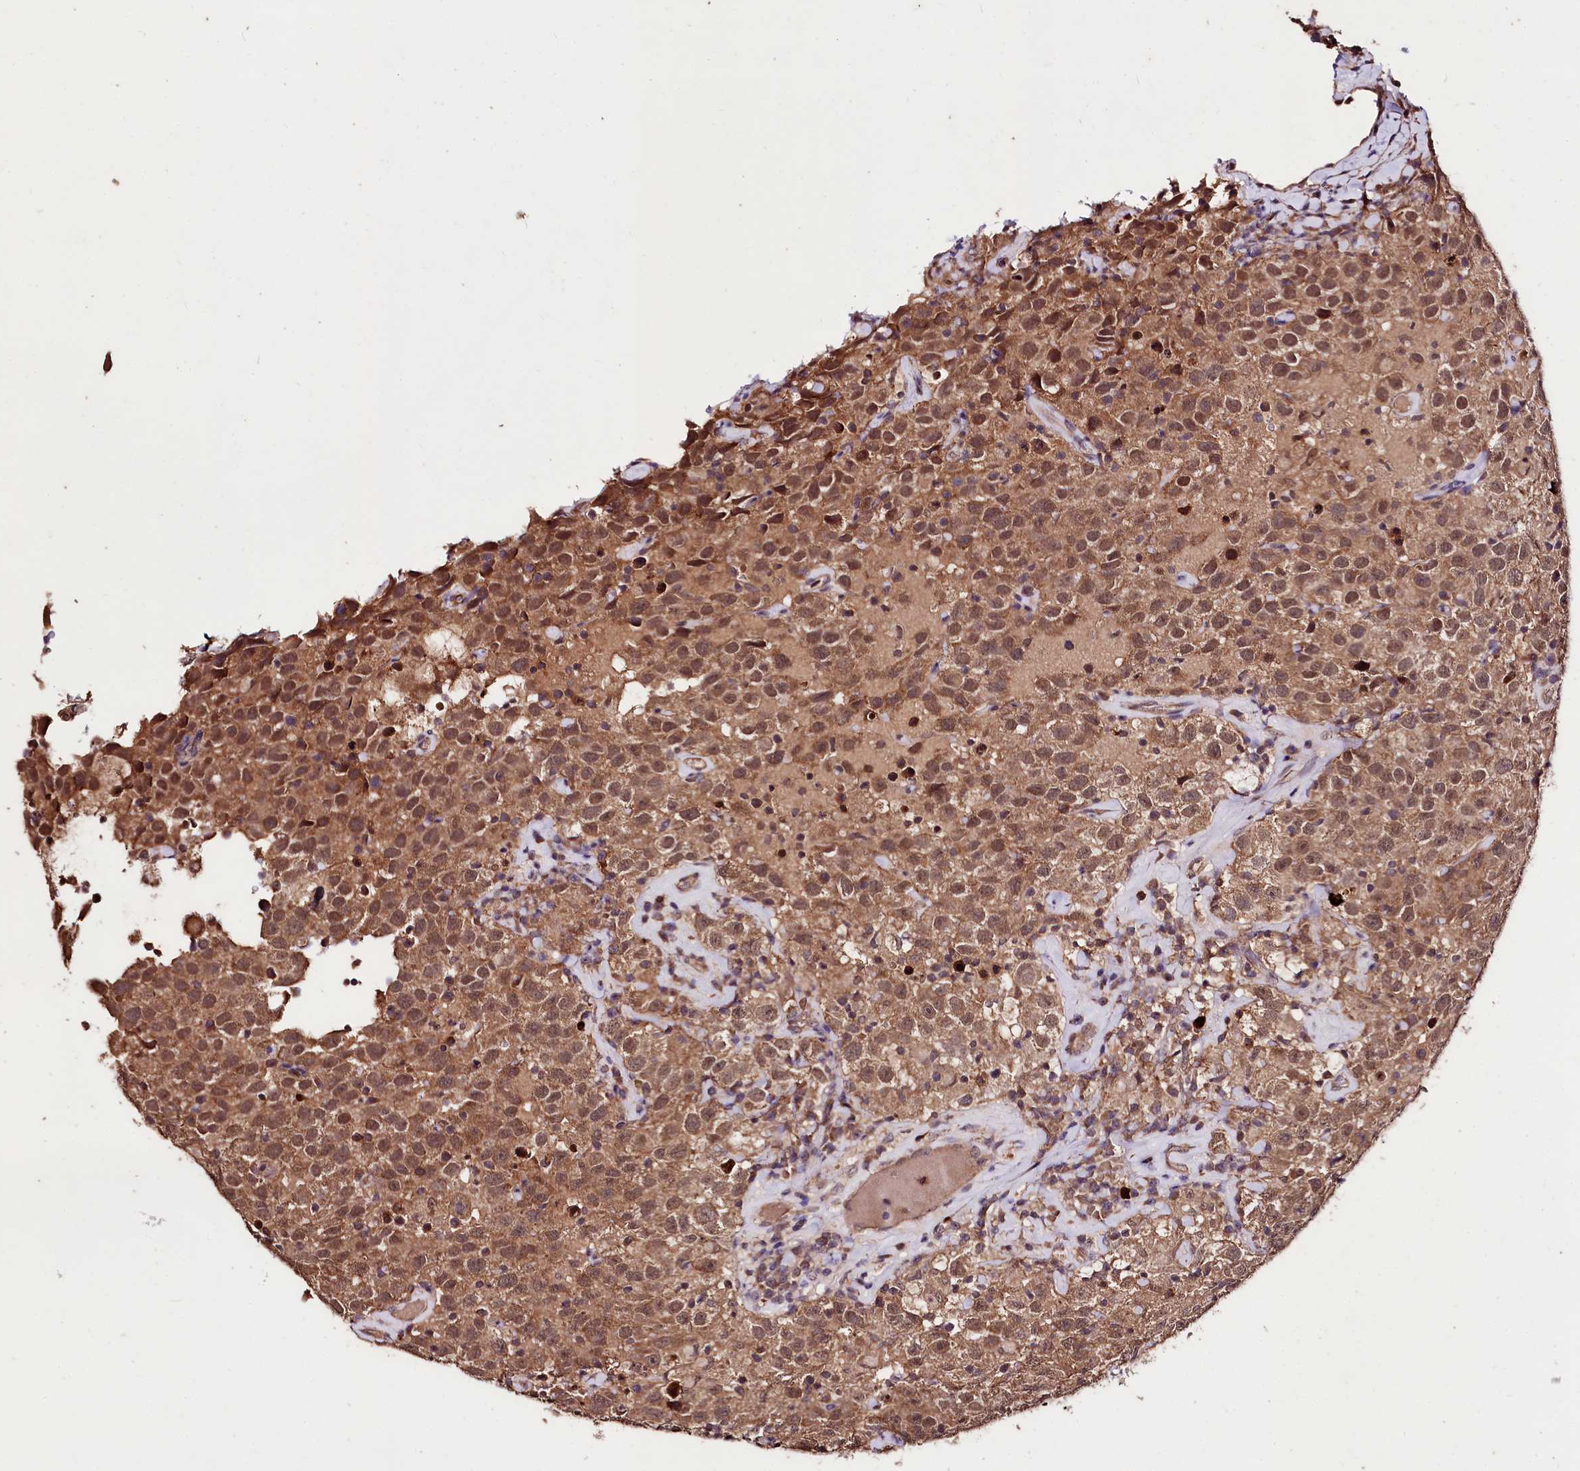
{"staining": {"intensity": "moderate", "quantity": ">75%", "location": "cytoplasmic/membranous,nuclear"}, "tissue": "testis cancer", "cell_type": "Tumor cells", "image_type": "cancer", "snomed": [{"axis": "morphology", "description": "Seminoma, NOS"}, {"axis": "topography", "description": "Testis"}], "caption": "Immunohistochemistry staining of testis cancer (seminoma), which shows medium levels of moderate cytoplasmic/membranous and nuclear expression in approximately >75% of tumor cells indicating moderate cytoplasmic/membranous and nuclear protein positivity. The staining was performed using DAB (3,3'-diaminobenzidine) (brown) for protein detection and nuclei were counterstained in hematoxylin (blue).", "gene": "KLRB1", "patient": {"sex": "male", "age": 41}}